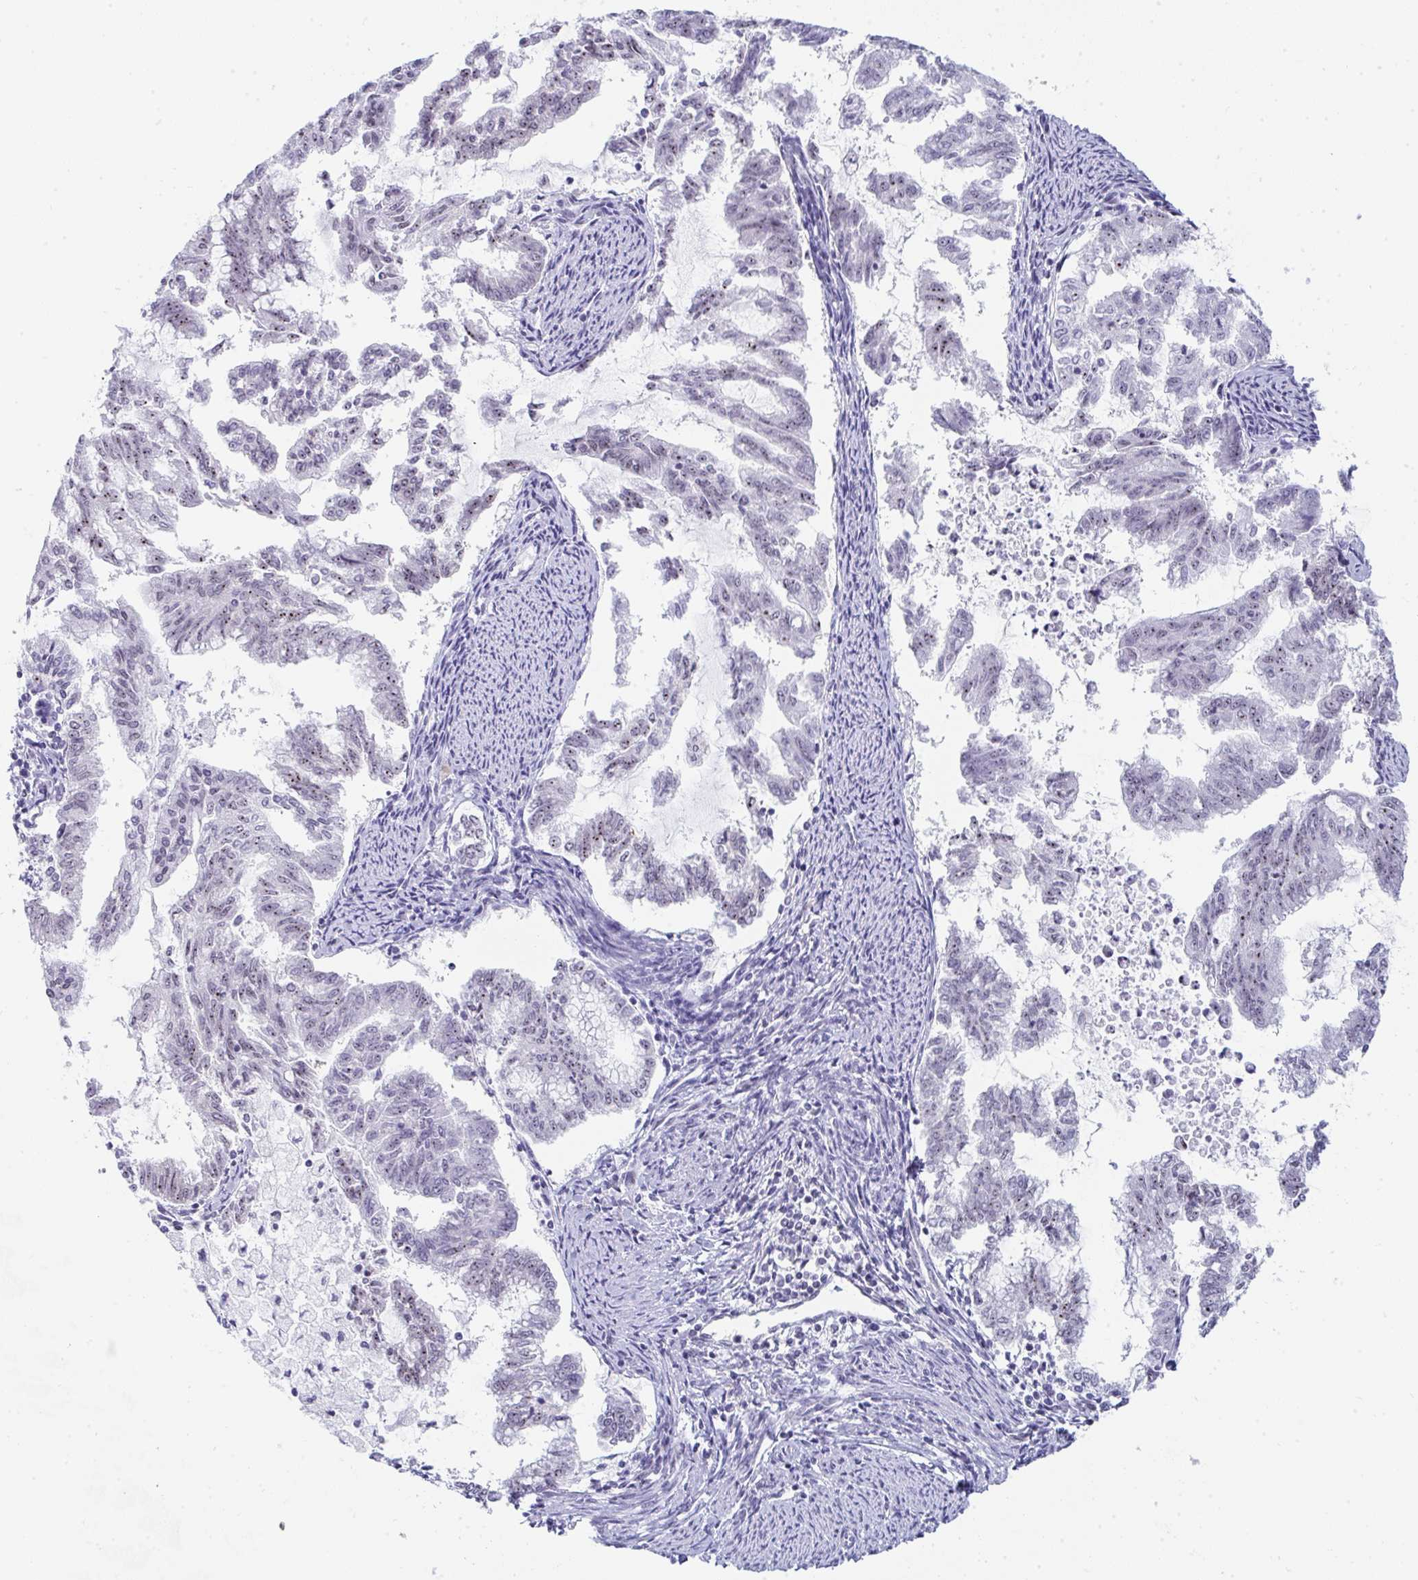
{"staining": {"intensity": "weak", "quantity": "25%-75%", "location": "nuclear"}, "tissue": "endometrial cancer", "cell_type": "Tumor cells", "image_type": "cancer", "snomed": [{"axis": "morphology", "description": "Adenocarcinoma, NOS"}, {"axis": "topography", "description": "Endometrium"}], "caption": "The immunohistochemical stain shows weak nuclear positivity in tumor cells of endometrial adenocarcinoma tissue.", "gene": "NOP10", "patient": {"sex": "female", "age": 79}}